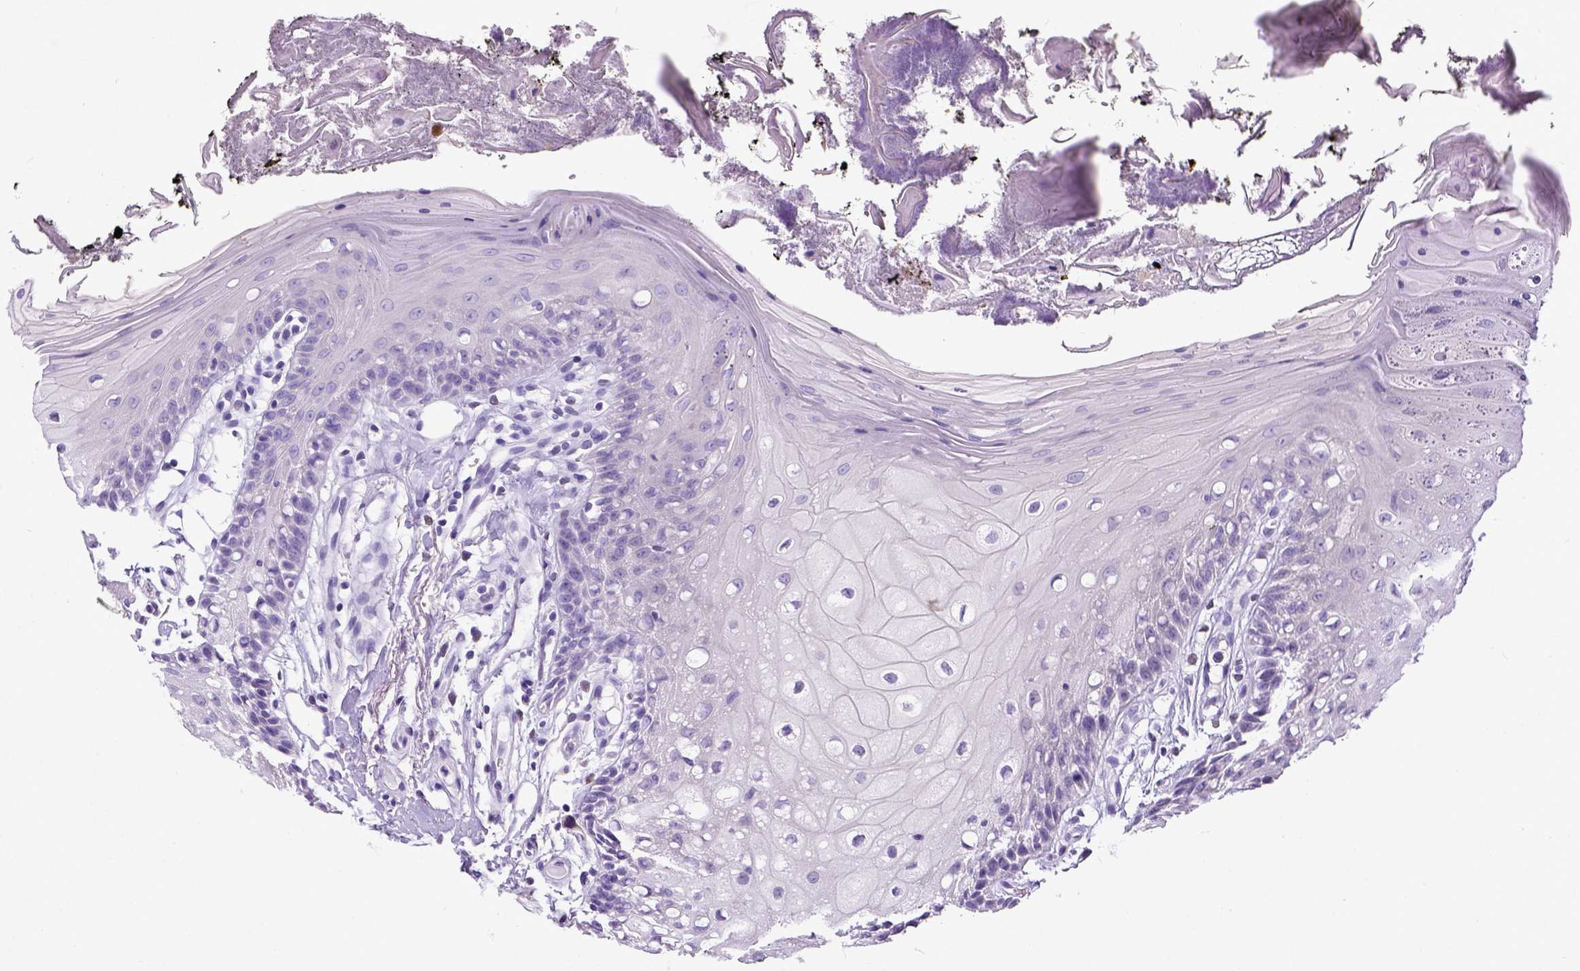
{"staining": {"intensity": "negative", "quantity": "none", "location": "none"}, "tissue": "oral mucosa", "cell_type": "Squamous epithelial cells", "image_type": "normal", "snomed": [{"axis": "morphology", "description": "Normal tissue, NOS"}, {"axis": "morphology", "description": "Squamous cell carcinoma, NOS"}, {"axis": "topography", "description": "Oral tissue"}, {"axis": "topography", "description": "Head-Neck"}], "caption": "Oral mucosa stained for a protein using IHC shows no positivity squamous epithelial cells.", "gene": "SATB2", "patient": {"sex": "male", "age": 69}}